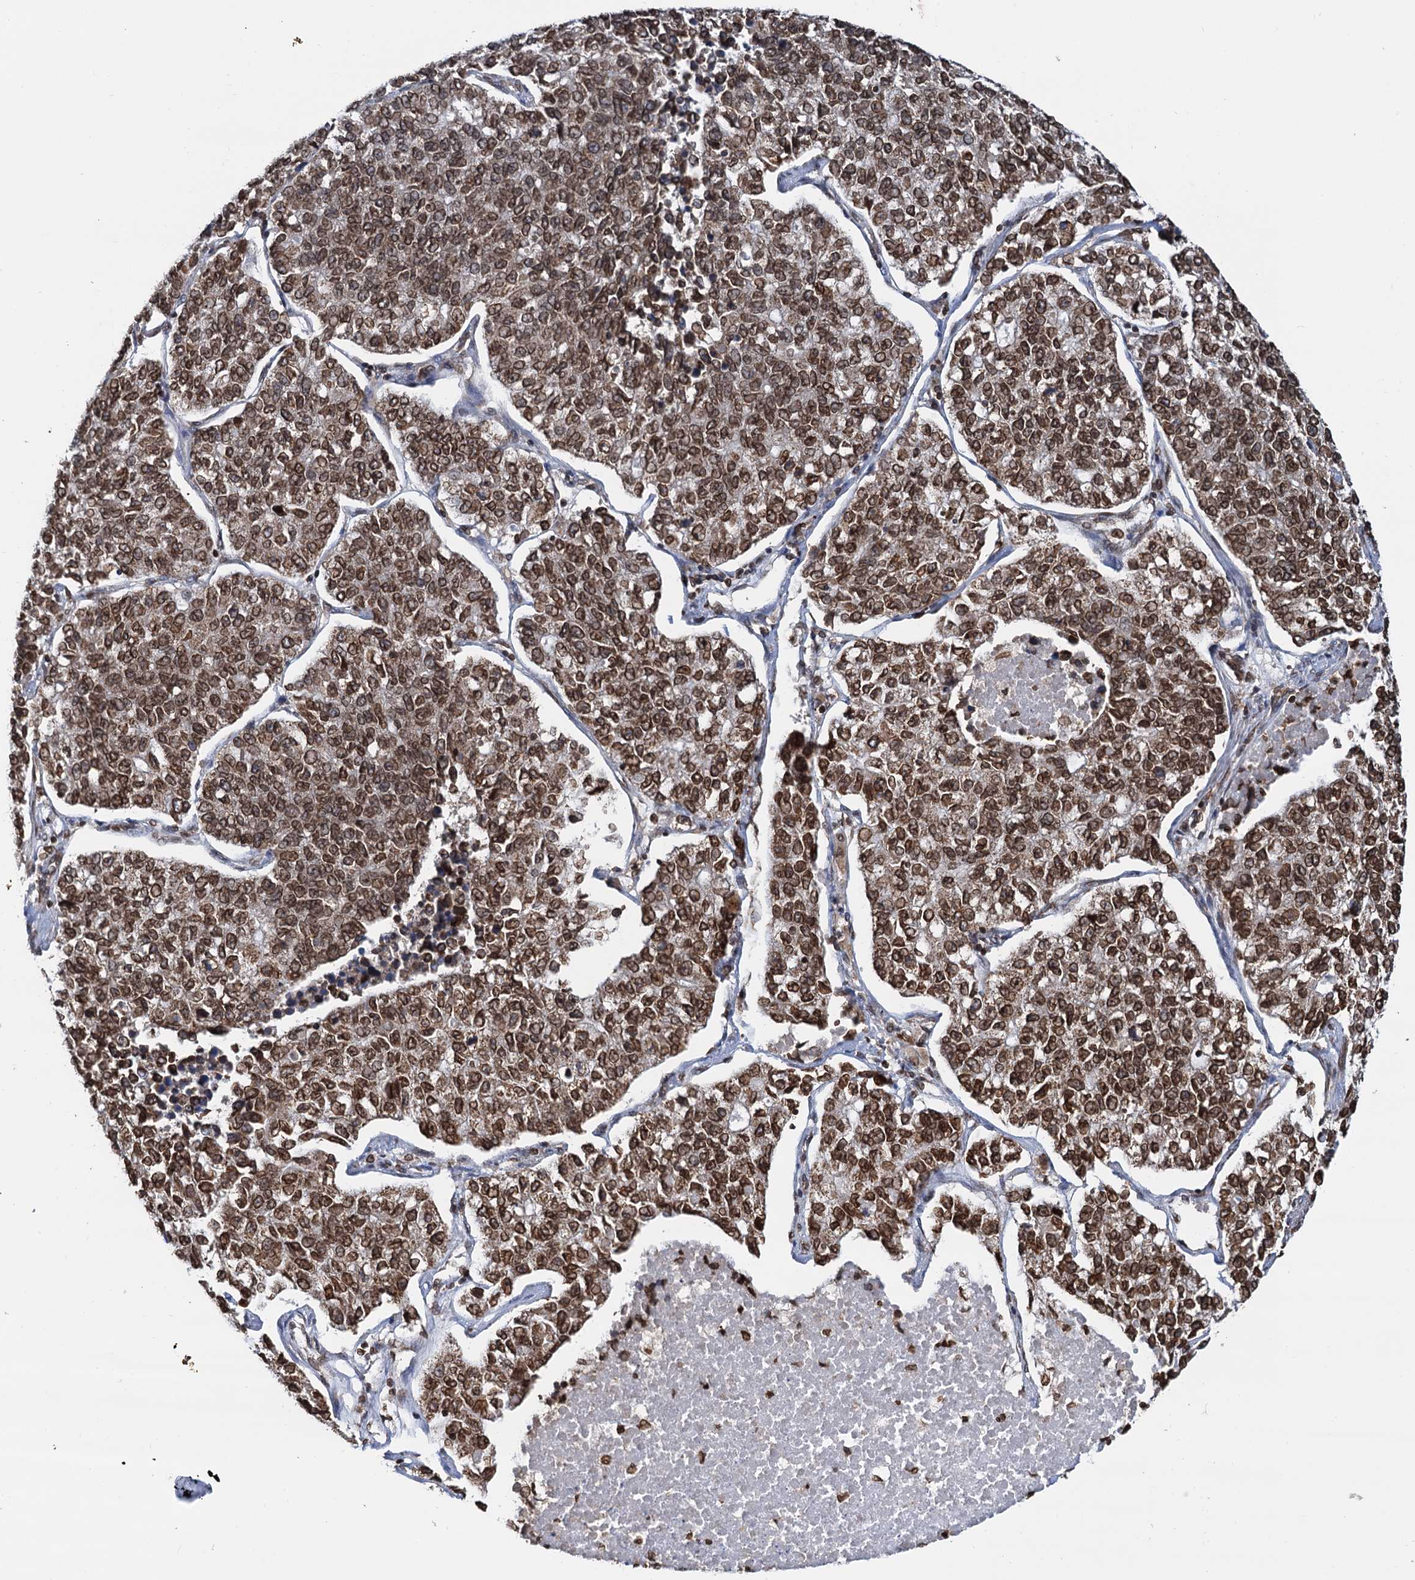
{"staining": {"intensity": "strong", "quantity": ">75%", "location": "nuclear"}, "tissue": "lung cancer", "cell_type": "Tumor cells", "image_type": "cancer", "snomed": [{"axis": "morphology", "description": "Adenocarcinoma, NOS"}, {"axis": "topography", "description": "Lung"}], "caption": "Brown immunohistochemical staining in human lung adenocarcinoma shows strong nuclear staining in approximately >75% of tumor cells. (DAB IHC, brown staining for protein, blue staining for nuclei).", "gene": "ZC3H13", "patient": {"sex": "male", "age": 49}}